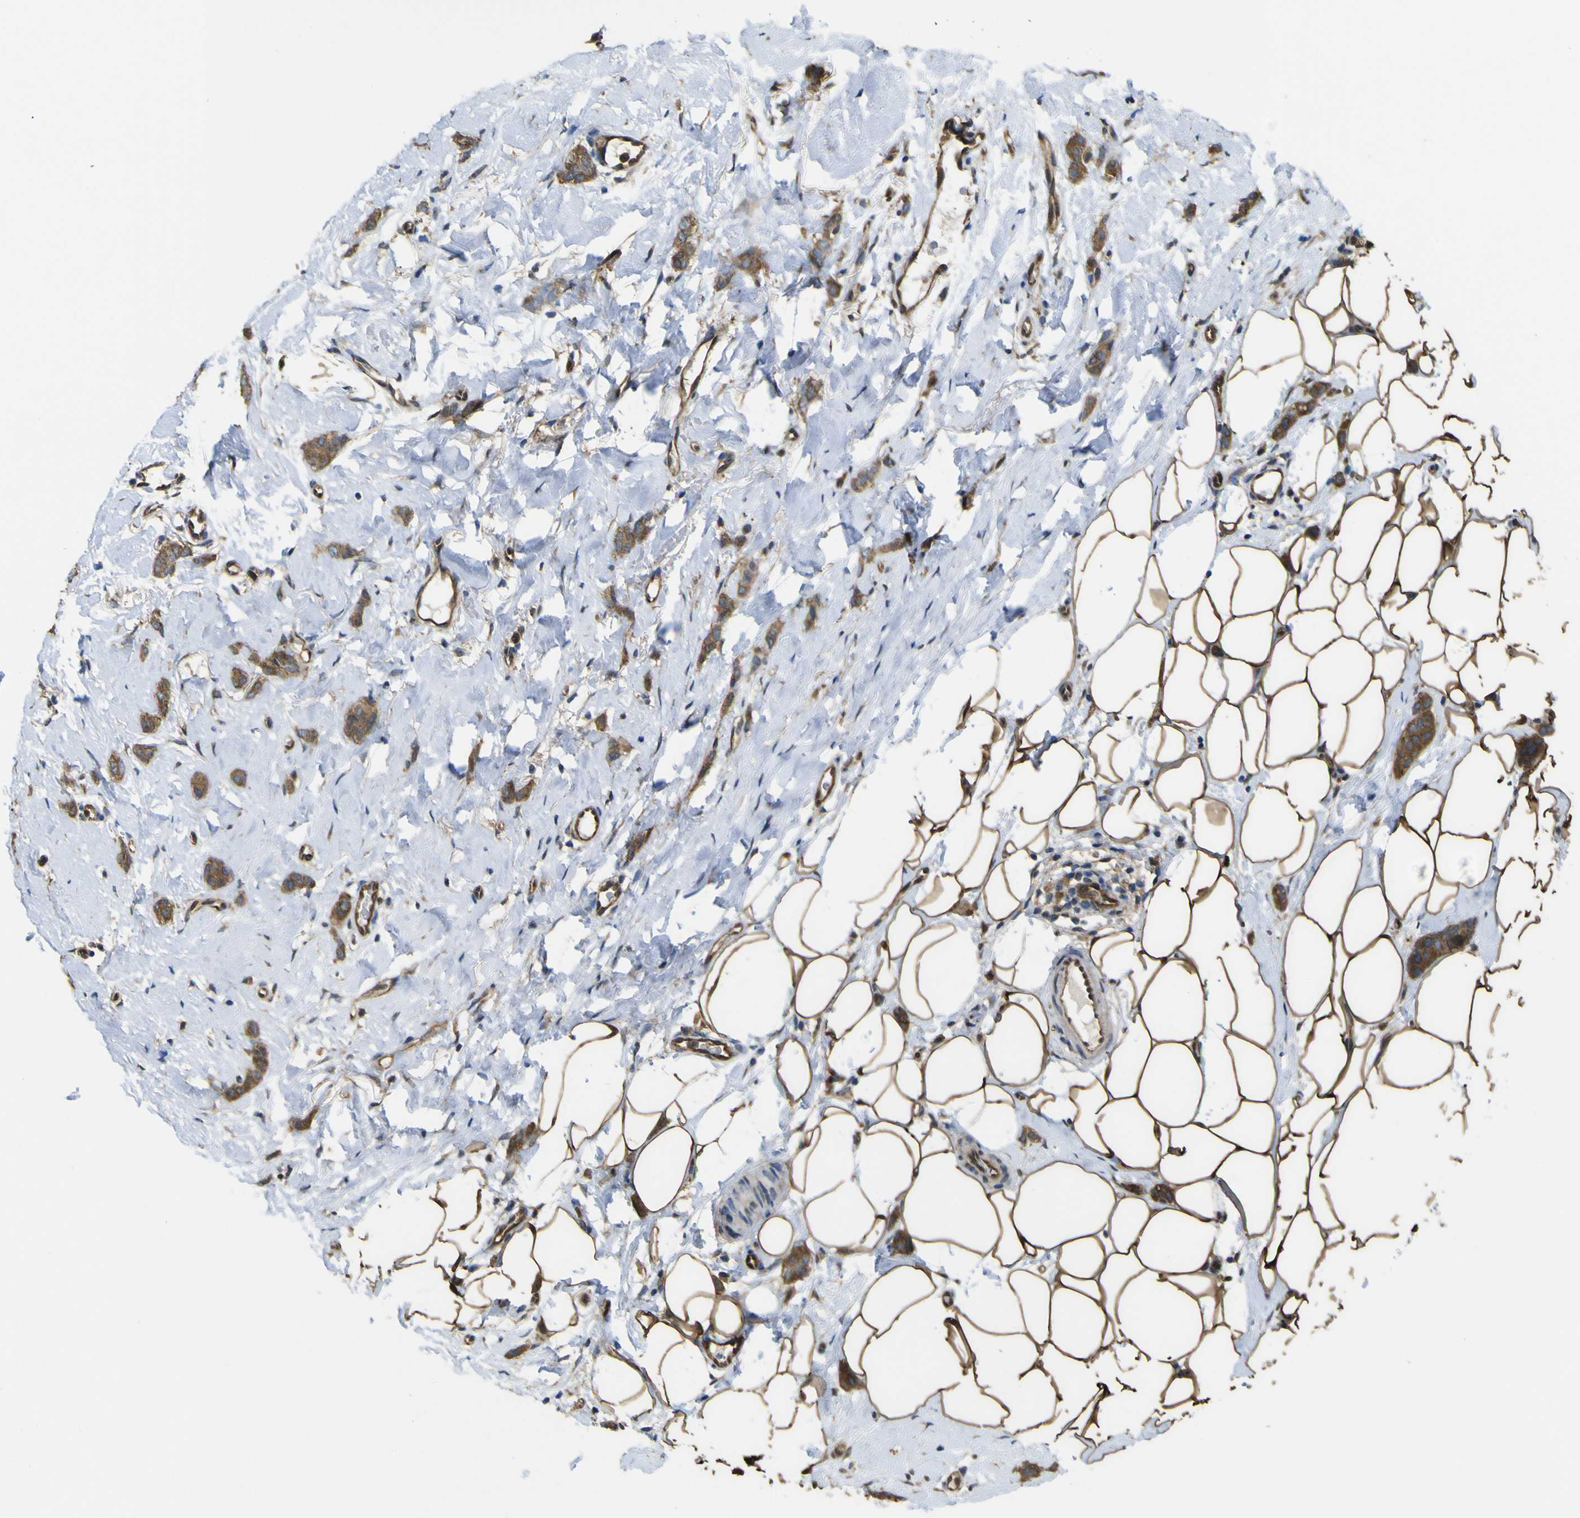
{"staining": {"intensity": "moderate", "quantity": ">75%", "location": "cytoplasmic/membranous"}, "tissue": "breast cancer", "cell_type": "Tumor cells", "image_type": "cancer", "snomed": [{"axis": "morphology", "description": "Lobular carcinoma"}, {"axis": "topography", "description": "Skin"}, {"axis": "topography", "description": "Breast"}], "caption": "This is an image of immunohistochemistry staining of breast lobular carcinoma, which shows moderate staining in the cytoplasmic/membranous of tumor cells.", "gene": "YWHAG", "patient": {"sex": "female", "age": 46}}